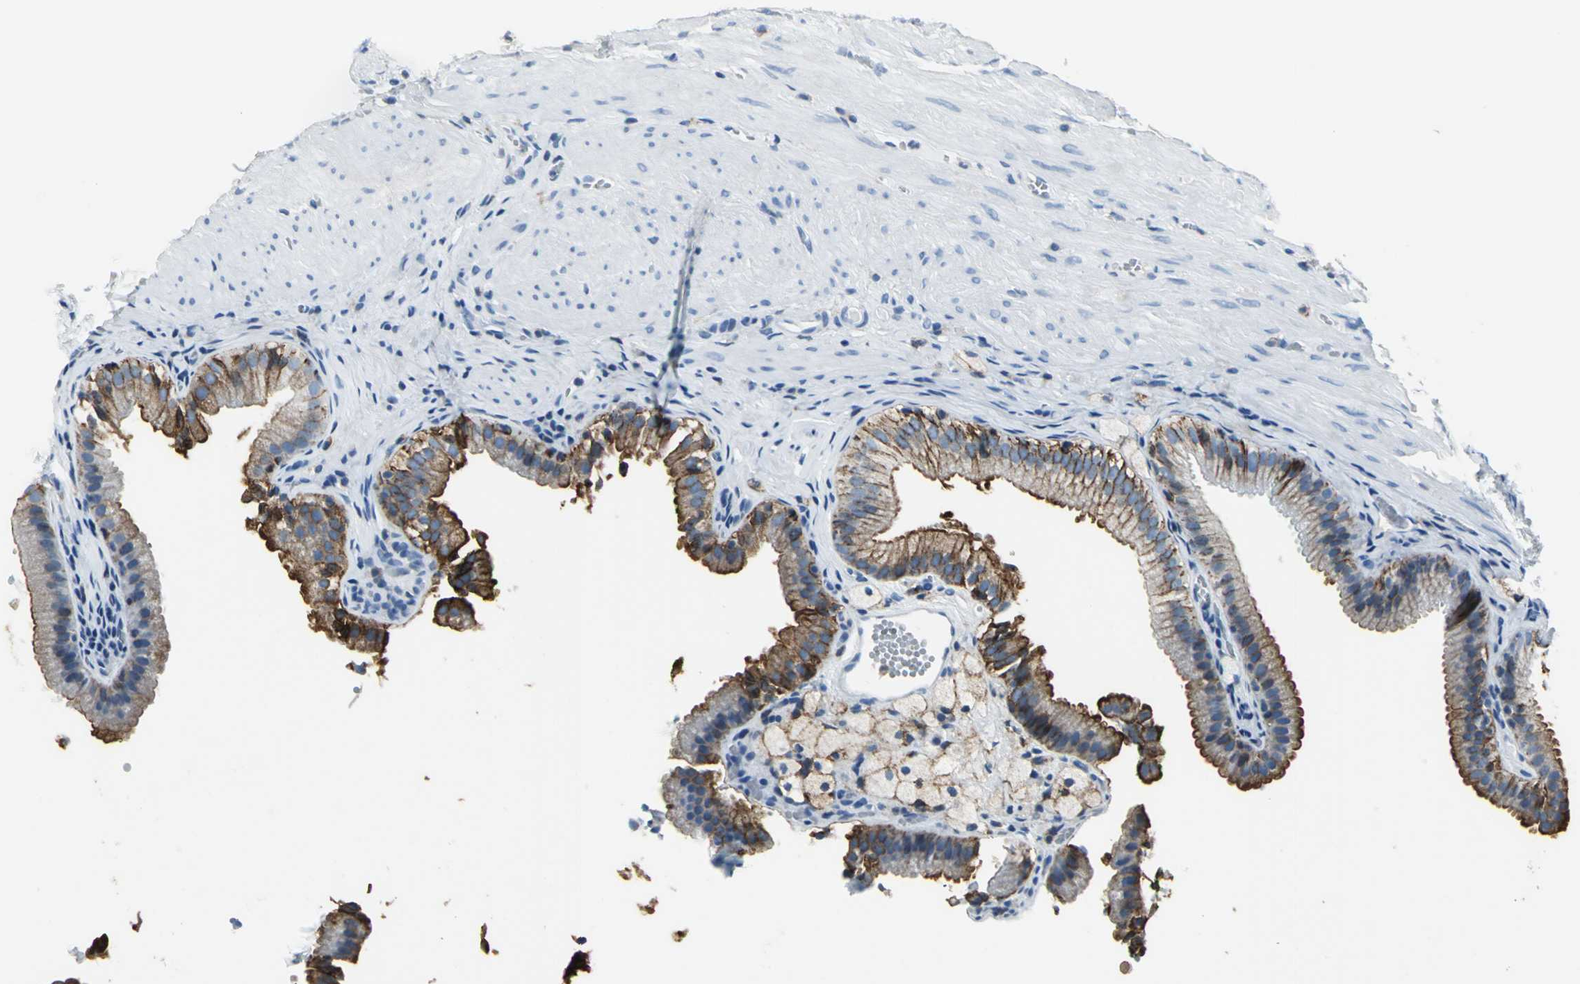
{"staining": {"intensity": "moderate", "quantity": ">75%", "location": "cytoplasmic/membranous"}, "tissue": "gallbladder", "cell_type": "Glandular cells", "image_type": "normal", "snomed": [{"axis": "morphology", "description": "Normal tissue, NOS"}, {"axis": "topography", "description": "Gallbladder"}], "caption": "This image displays immunohistochemistry staining of unremarkable human gallbladder, with medium moderate cytoplasmic/membranous expression in about >75% of glandular cells.", "gene": "IQGAP2", "patient": {"sex": "female", "age": 24}}